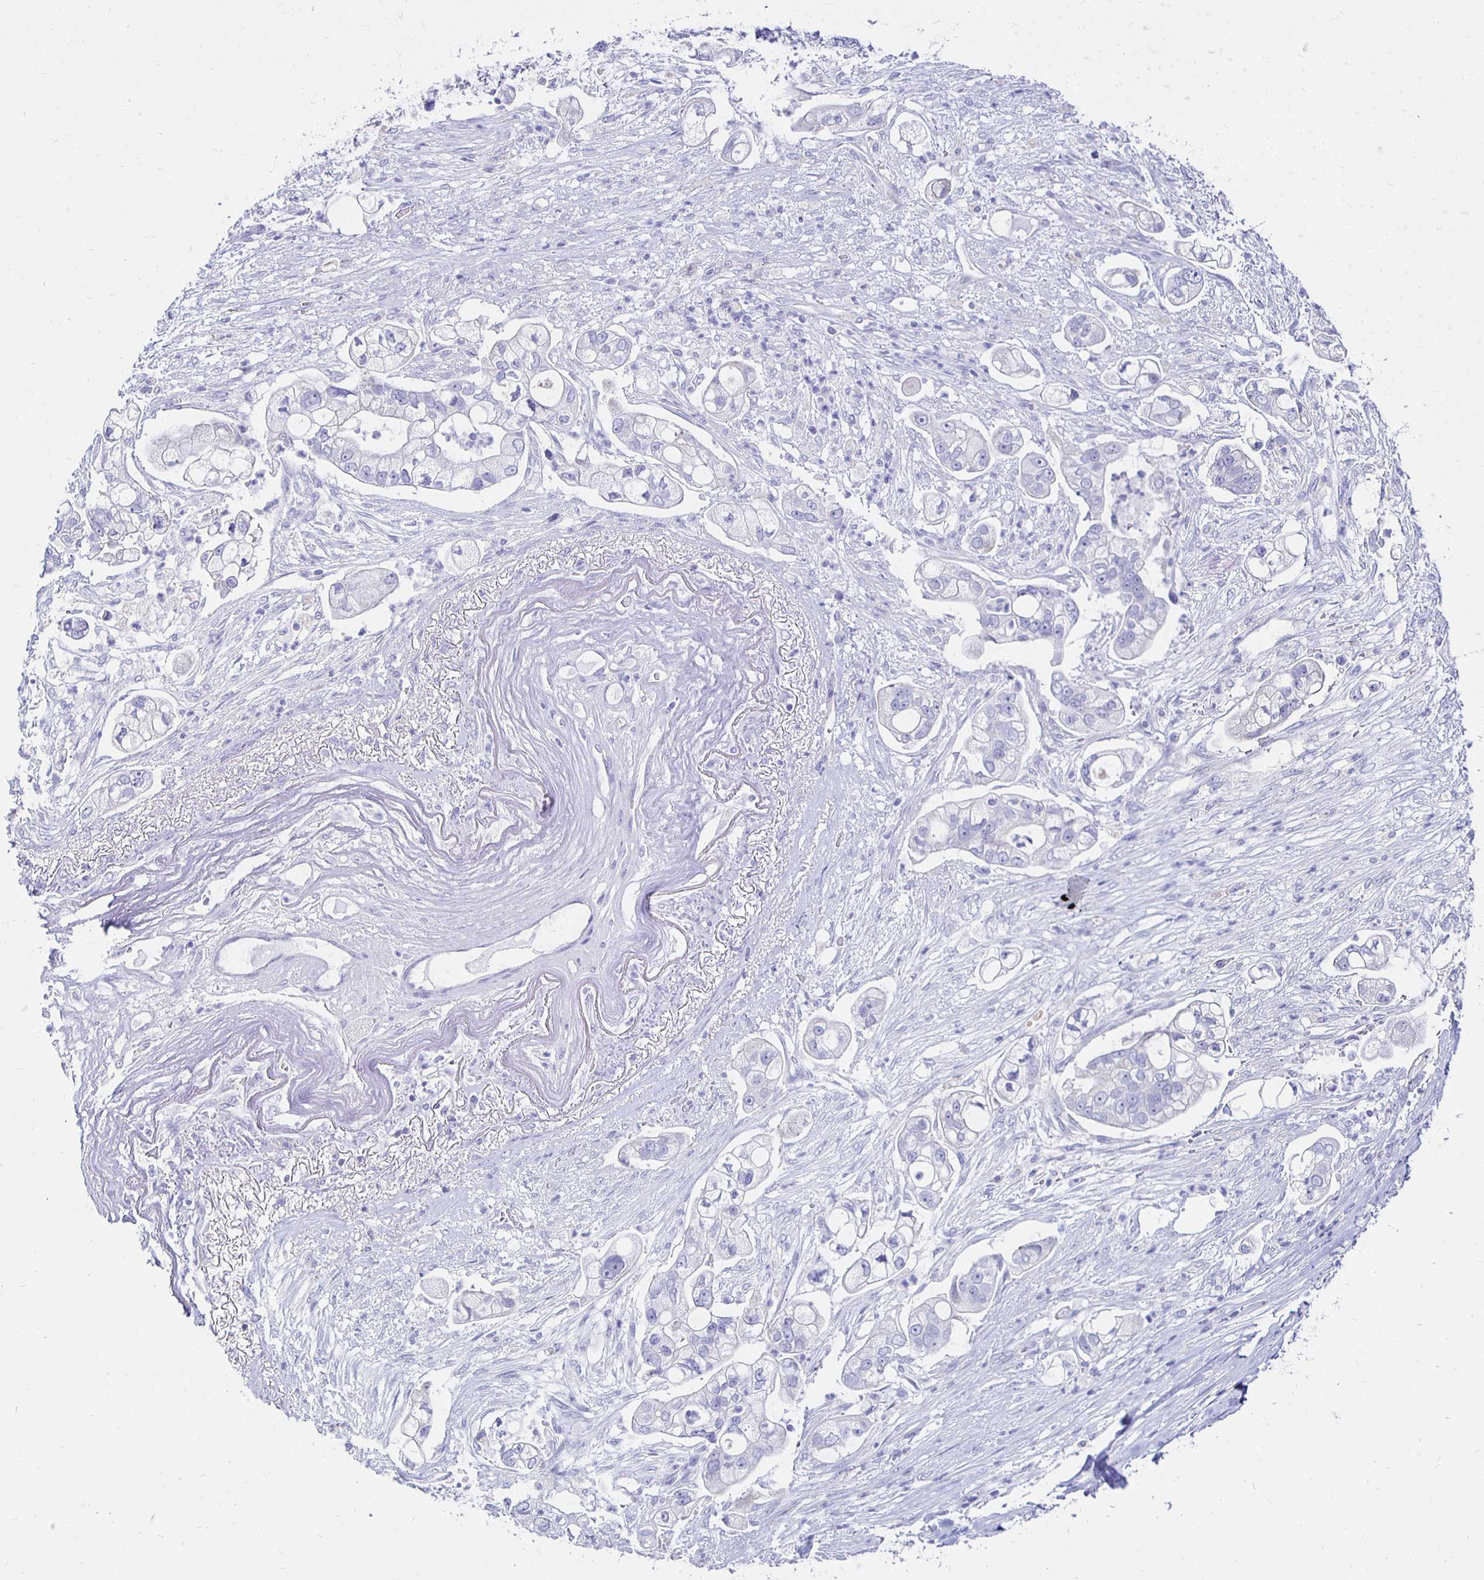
{"staining": {"intensity": "negative", "quantity": "none", "location": "none"}, "tissue": "pancreatic cancer", "cell_type": "Tumor cells", "image_type": "cancer", "snomed": [{"axis": "morphology", "description": "Adenocarcinoma, NOS"}, {"axis": "topography", "description": "Pancreas"}], "caption": "An immunohistochemistry (IHC) micrograph of pancreatic cancer (adenocarcinoma) is shown. There is no staining in tumor cells of pancreatic cancer (adenocarcinoma).", "gene": "UMOD", "patient": {"sex": "female", "age": 69}}